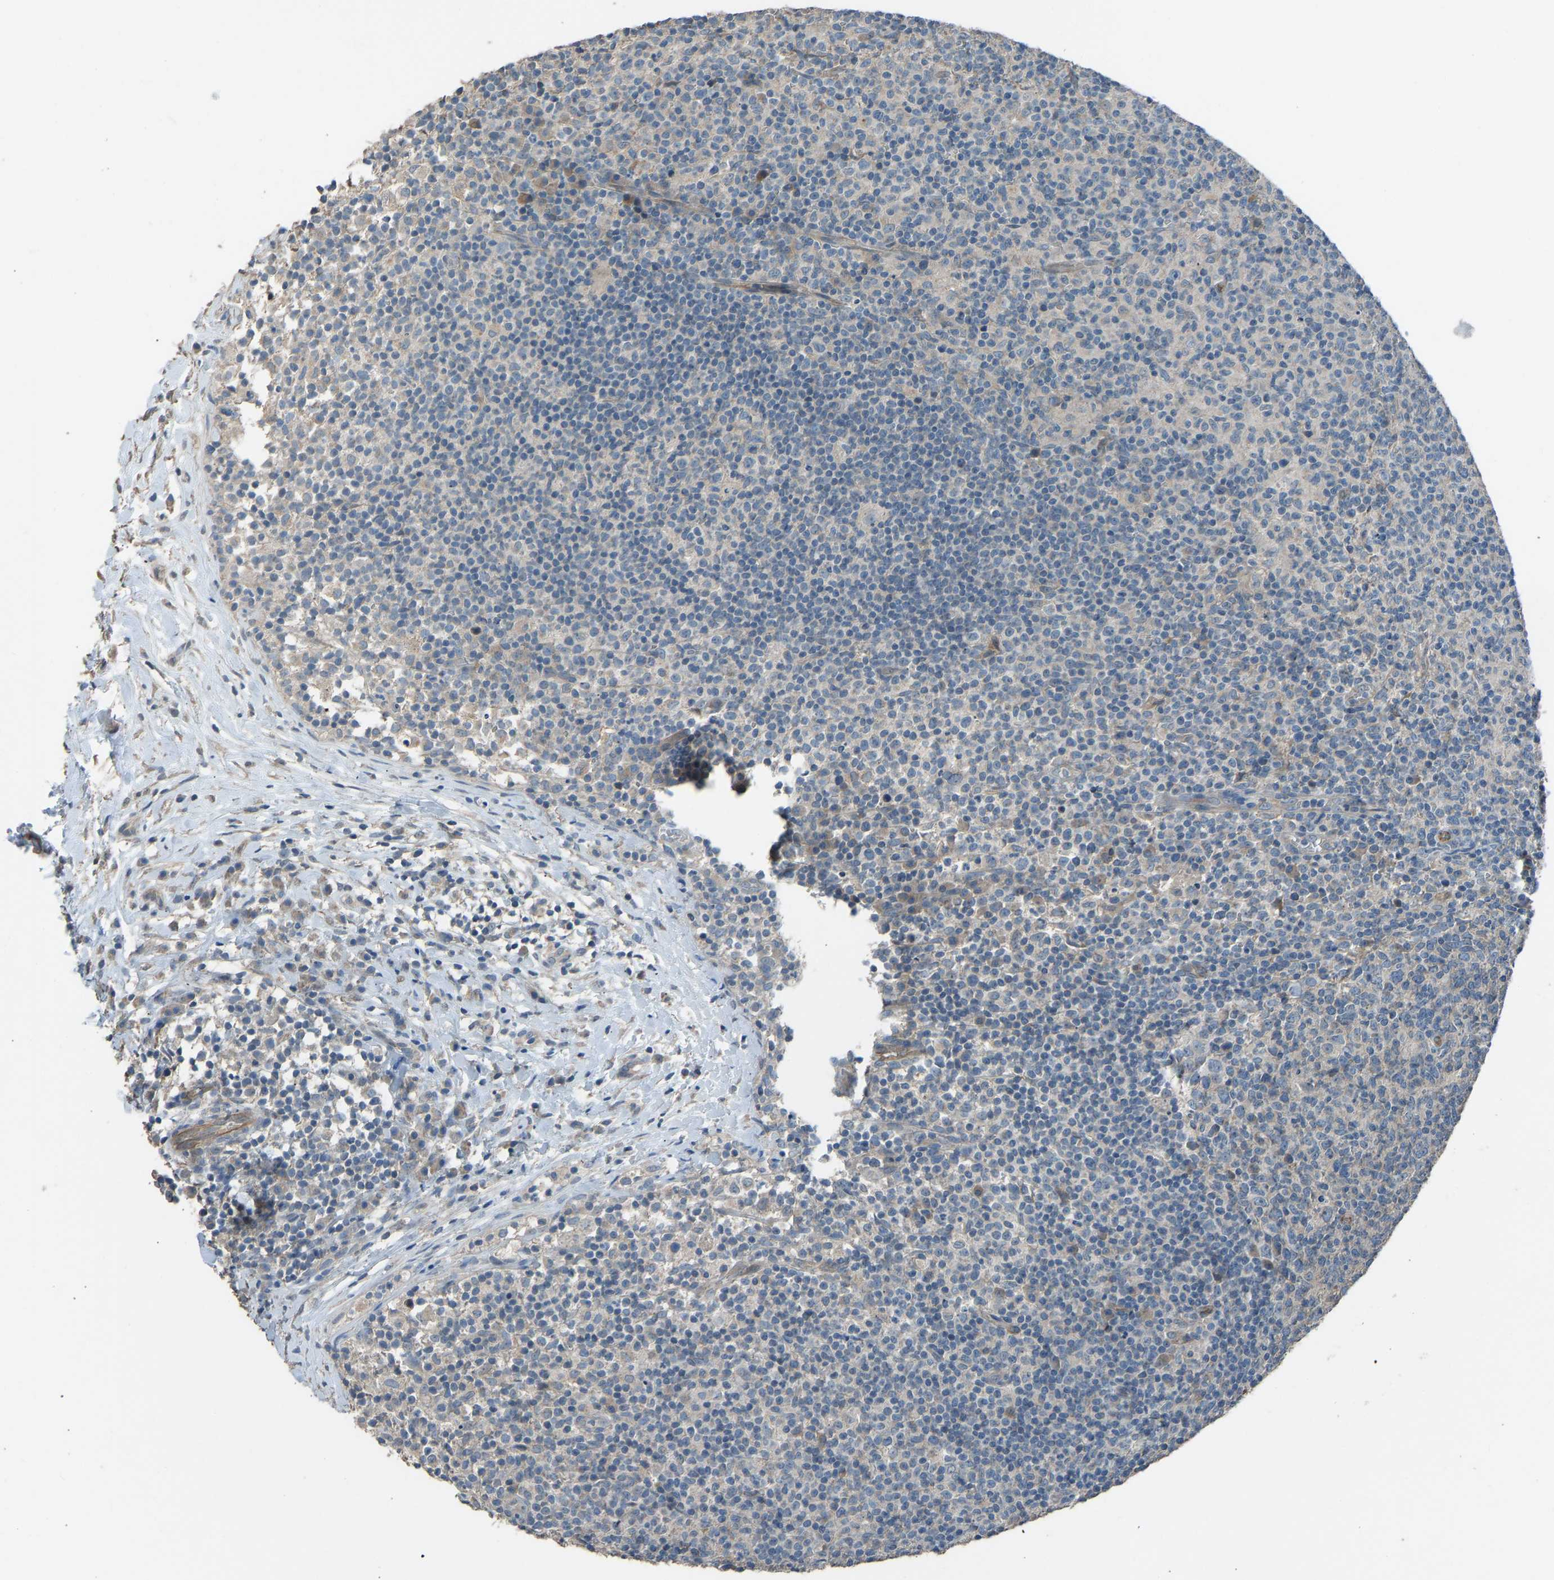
{"staining": {"intensity": "weak", "quantity": "<25%", "location": "cytoplasmic/membranous"}, "tissue": "lymph node", "cell_type": "Germinal center cells", "image_type": "normal", "snomed": [{"axis": "morphology", "description": "Normal tissue, NOS"}, {"axis": "morphology", "description": "Inflammation, NOS"}, {"axis": "topography", "description": "Lymph node"}], "caption": "Immunohistochemistry (IHC) photomicrograph of unremarkable lymph node: lymph node stained with DAB (3,3'-diaminobenzidine) exhibits no significant protein expression in germinal center cells.", "gene": "SLC43A1", "patient": {"sex": "male", "age": 55}}